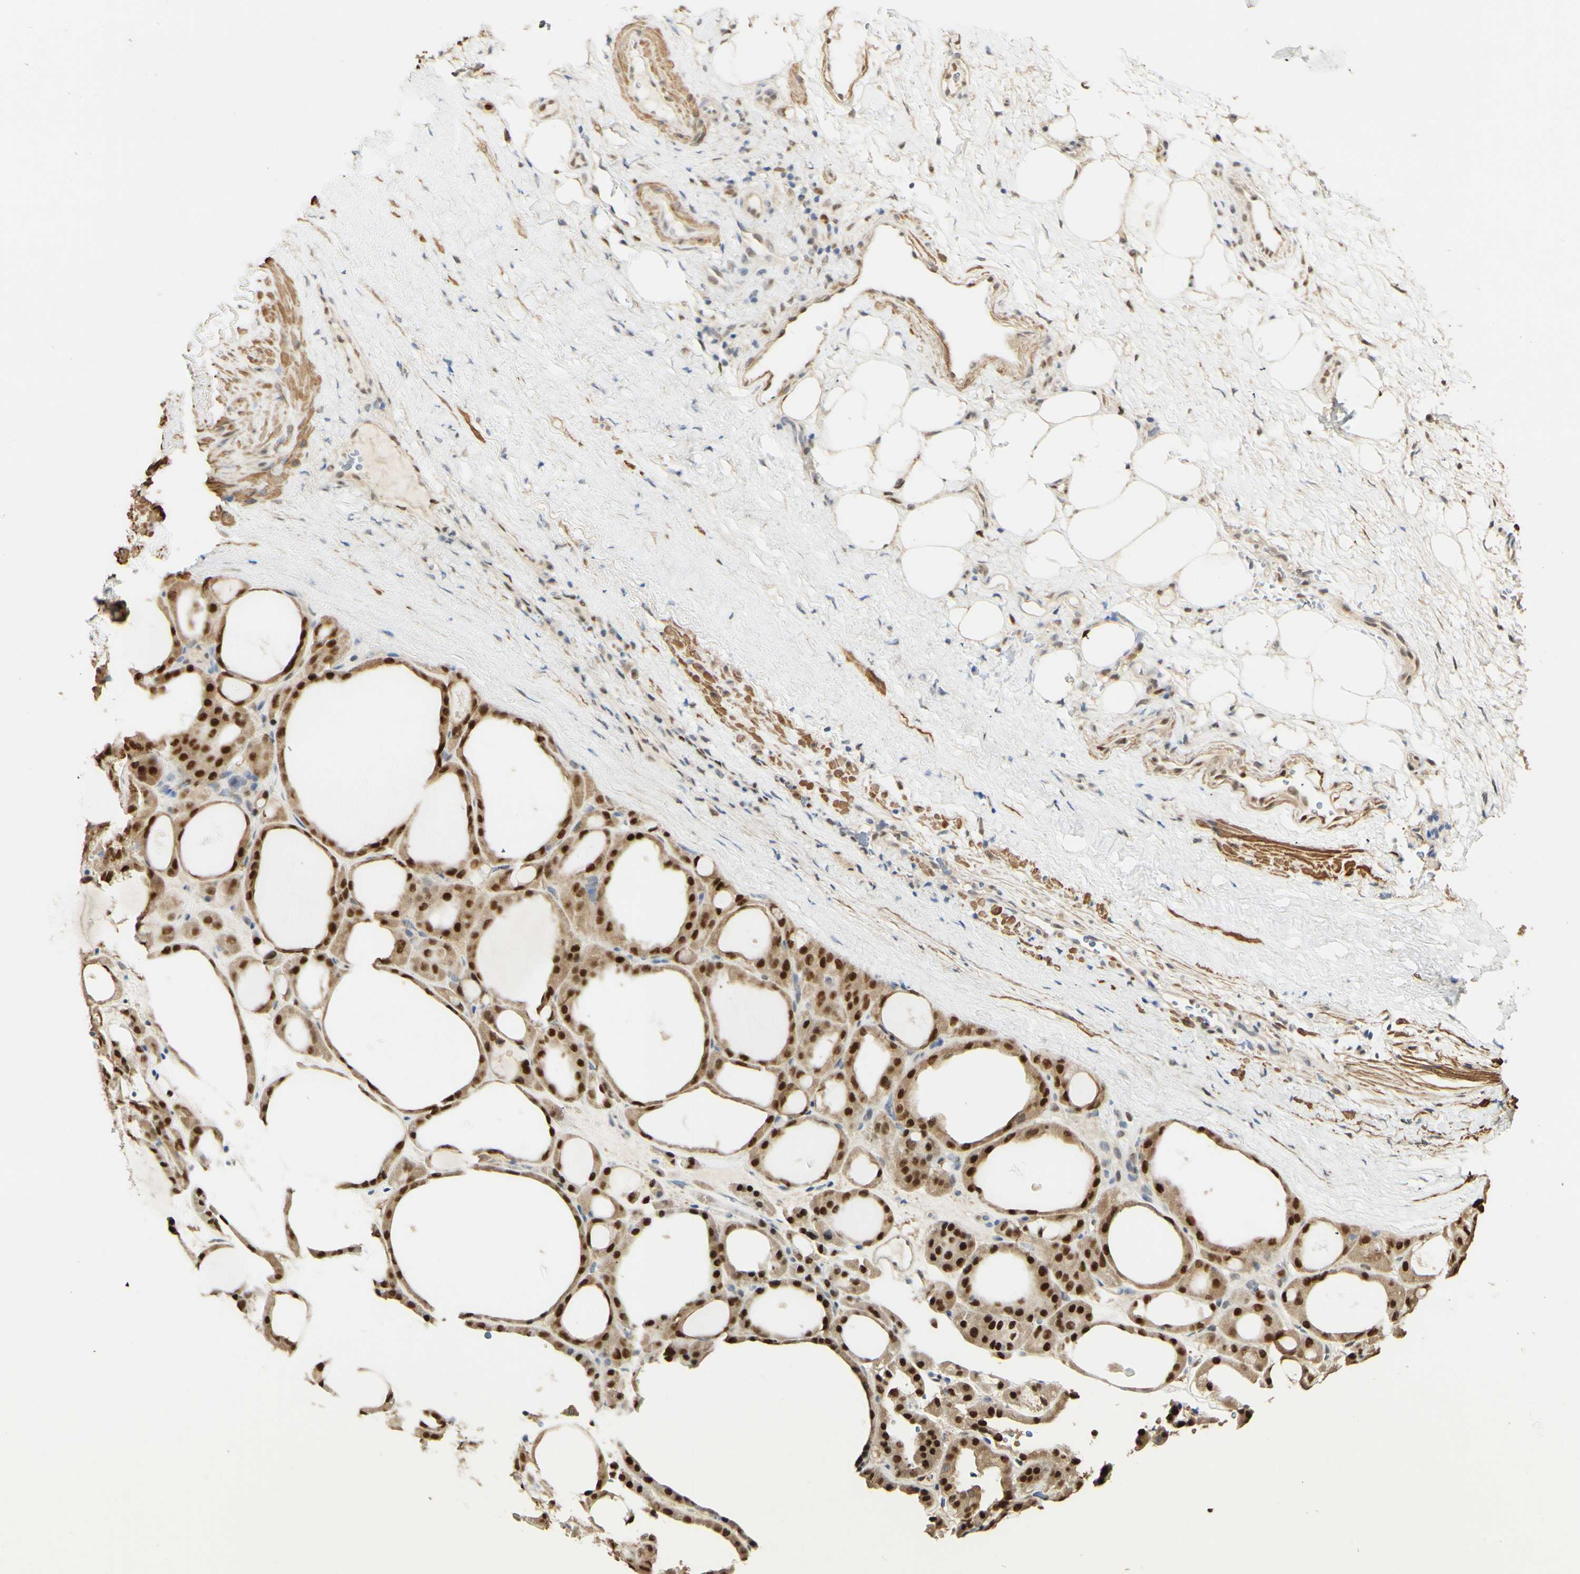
{"staining": {"intensity": "strong", "quantity": ">75%", "location": "cytoplasmic/membranous,nuclear"}, "tissue": "thyroid gland", "cell_type": "Glandular cells", "image_type": "normal", "snomed": [{"axis": "morphology", "description": "Normal tissue, NOS"}, {"axis": "morphology", "description": "Carcinoma, NOS"}, {"axis": "topography", "description": "Thyroid gland"}], "caption": "Immunohistochemistry histopathology image of unremarkable human thyroid gland stained for a protein (brown), which demonstrates high levels of strong cytoplasmic/membranous,nuclear expression in about >75% of glandular cells.", "gene": "MAP3K4", "patient": {"sex": "female", "age": 86}}